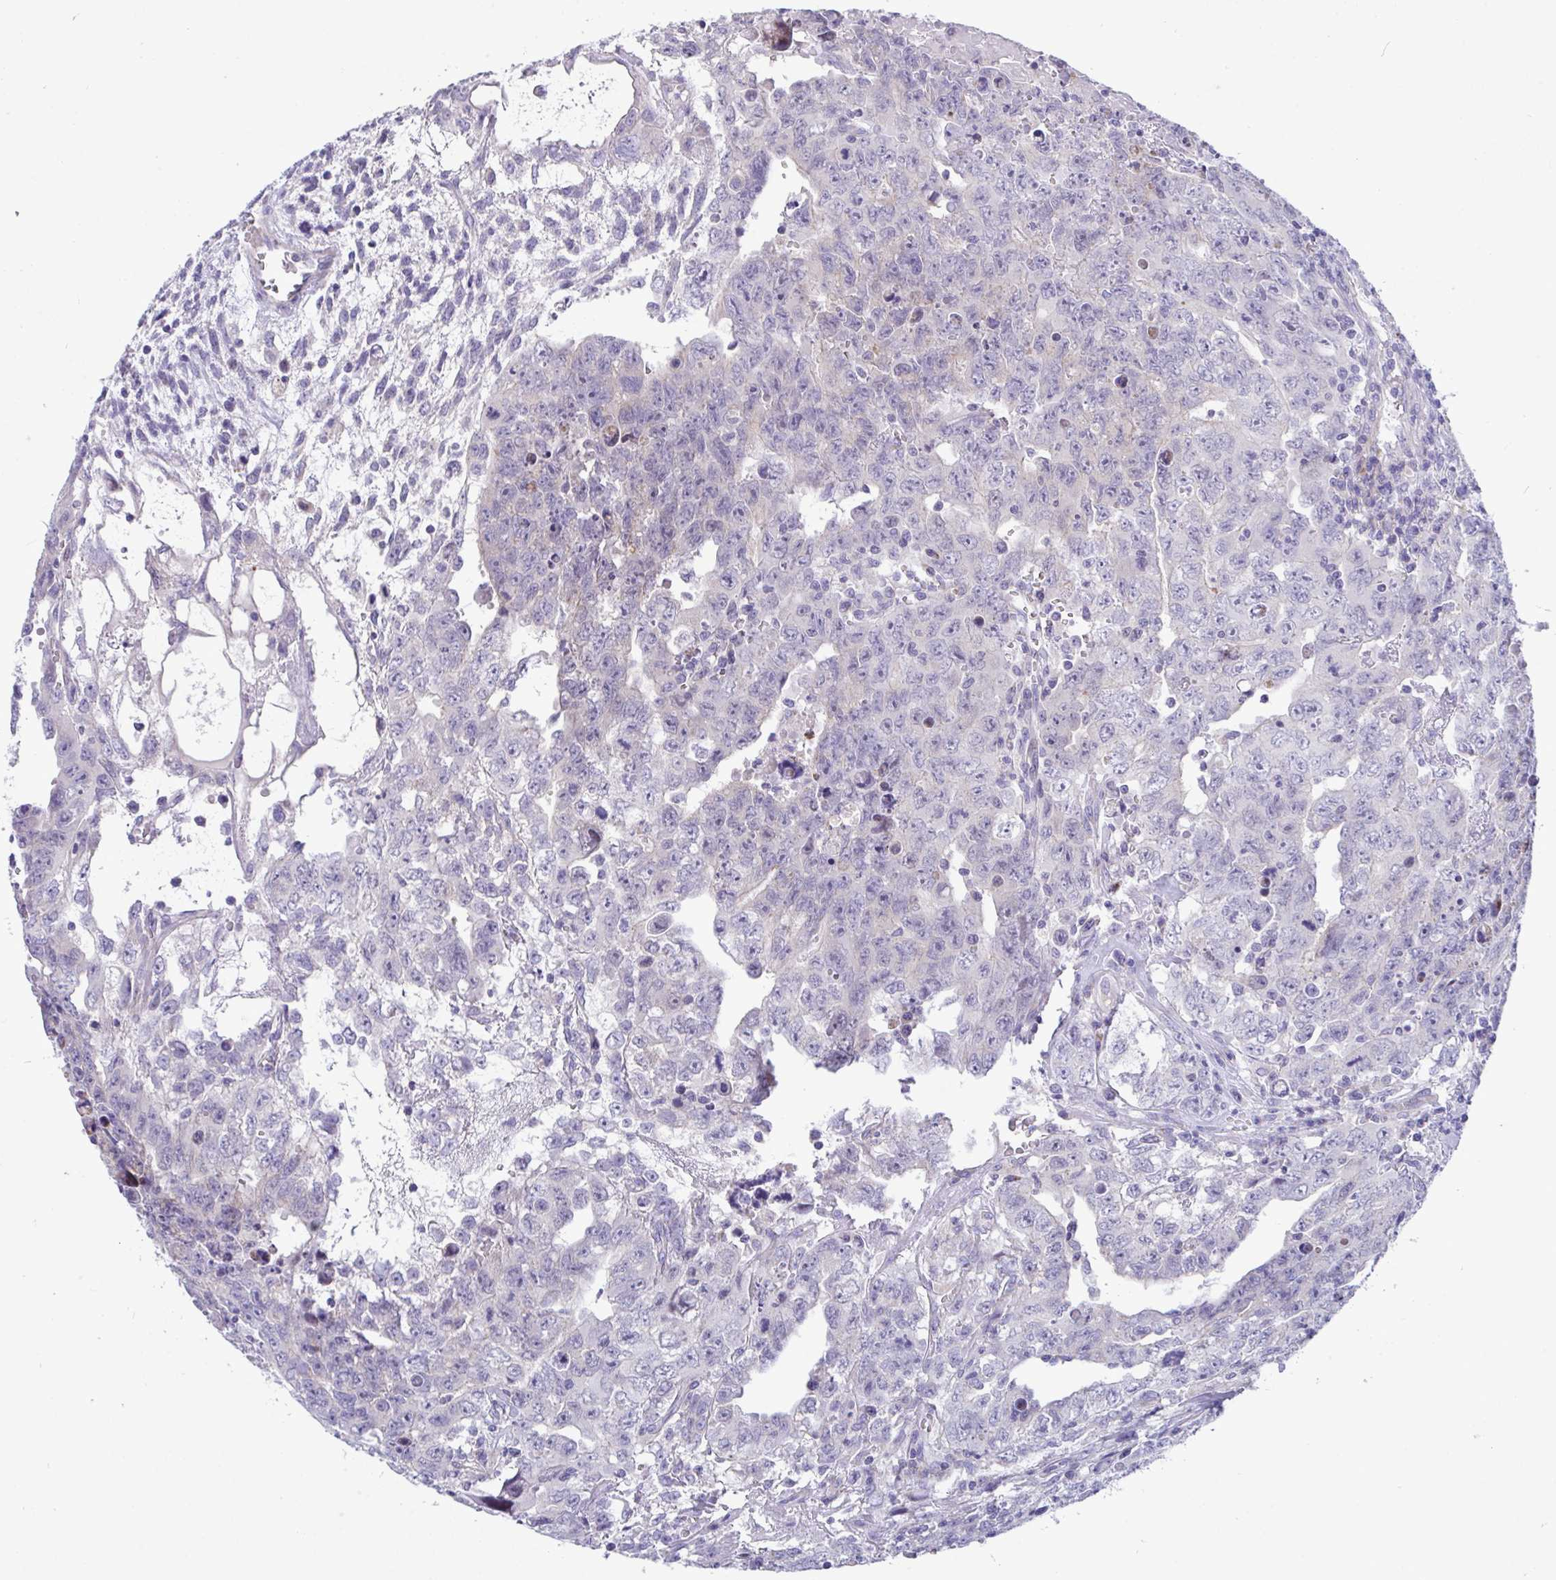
{"staining": {"intensity": "negative", "quantity": "none", "location": "none"}, "tissue": "testis cancer", "cell_type": "Tumor cells", "image_type": "cancer", "snomed": [{"axis": "morphology", "description": "Carcinoma, Embryonal, NOS"}, {"axis": "topography", "description": "Testis"}], "caption": "DAB (3,3'-diaminobenzidine) immunohistochemical staining of human testis cancer (embryonal carcinoma) shows no significant positivity in tumor cells.", "gene": "DTX3", "patient": {"sex": "male", "age": 24}}